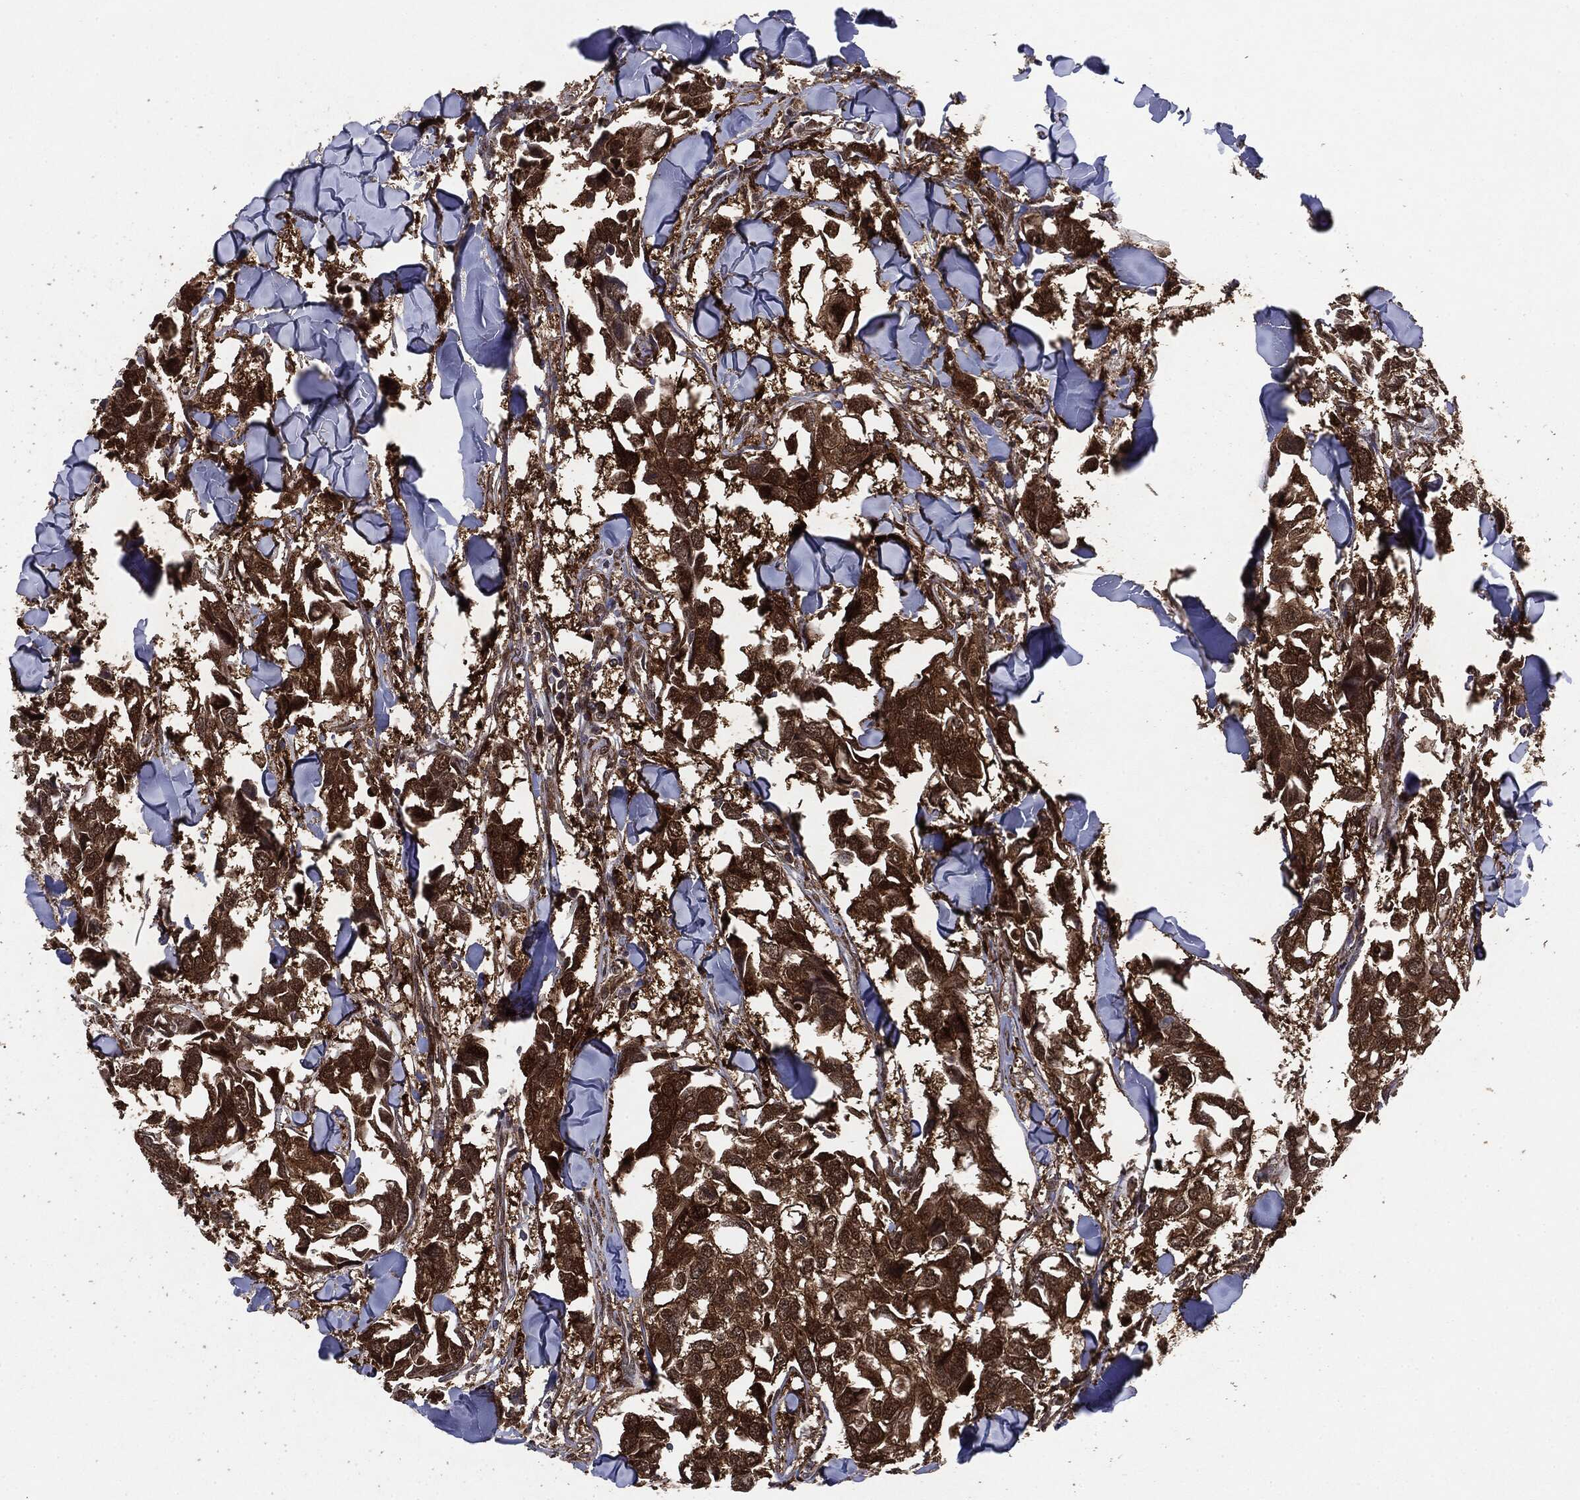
{"staining": {"intensity": "strong", "quantity": ">75%", "location": "cytoplasmic/membranous"}, "tissue": "breast cancer", "cell_type": "Tumor cells", "image_type": "cancer", "snomed": [{"axis": "morphology", "description": "Duct carcinoma"}, {"axis": "topography", "description": "Breast"}], "caption": "Immunohistochemical staining of breast invasive ductal carcinoma reveals high levels of strong cytoplasmic/membranous positivity in approximately >75% of tumor cells. The staining was performed using DAB (3,3'-diaminobenzidine), with brown indicating positive protein expression. Nuclei are stained blue with hematoxylin.", "gene": "NME1", "patient": {"sex": "female", "age": 83}}